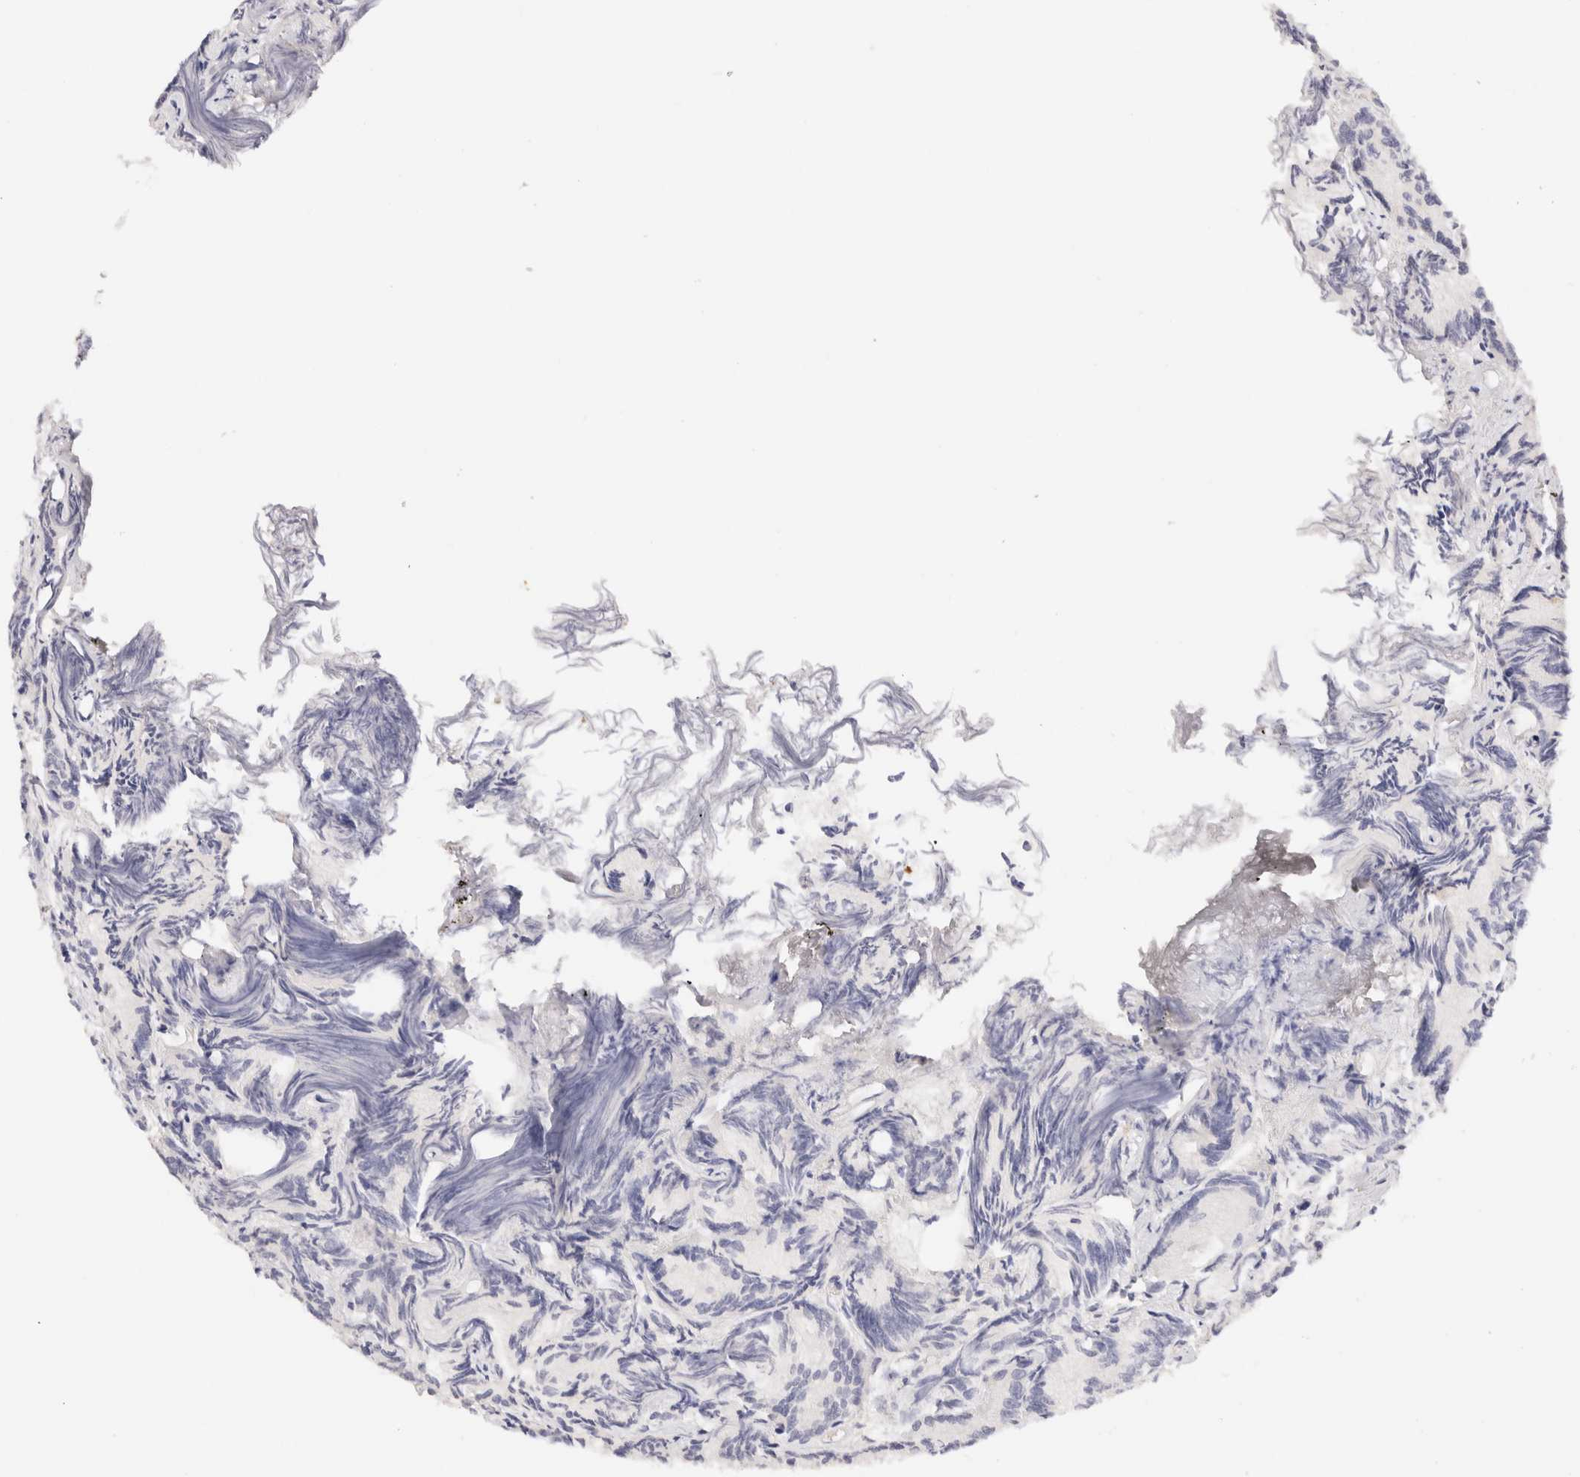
{"staining": {"intensity": "negative", "quantity": "none", "location": "none"}, "tissue": "prostate cancer", "cell_type": "Tumor cells", "image_type": "cancer", "snomed": [{"axis": "morphology", "description": "Adenocarcinoma, Low grade"}, {"axis": "topography", "description": "Prostate"}], "caption": "IHC photomicrograph of human adenocarcinoma (low-grade) (prostate) stained for a protein (brown), which reveals no staining in tumor cells.", "gene": "SCGB2A2", "patient": {"sex": "male", "age": 89}}